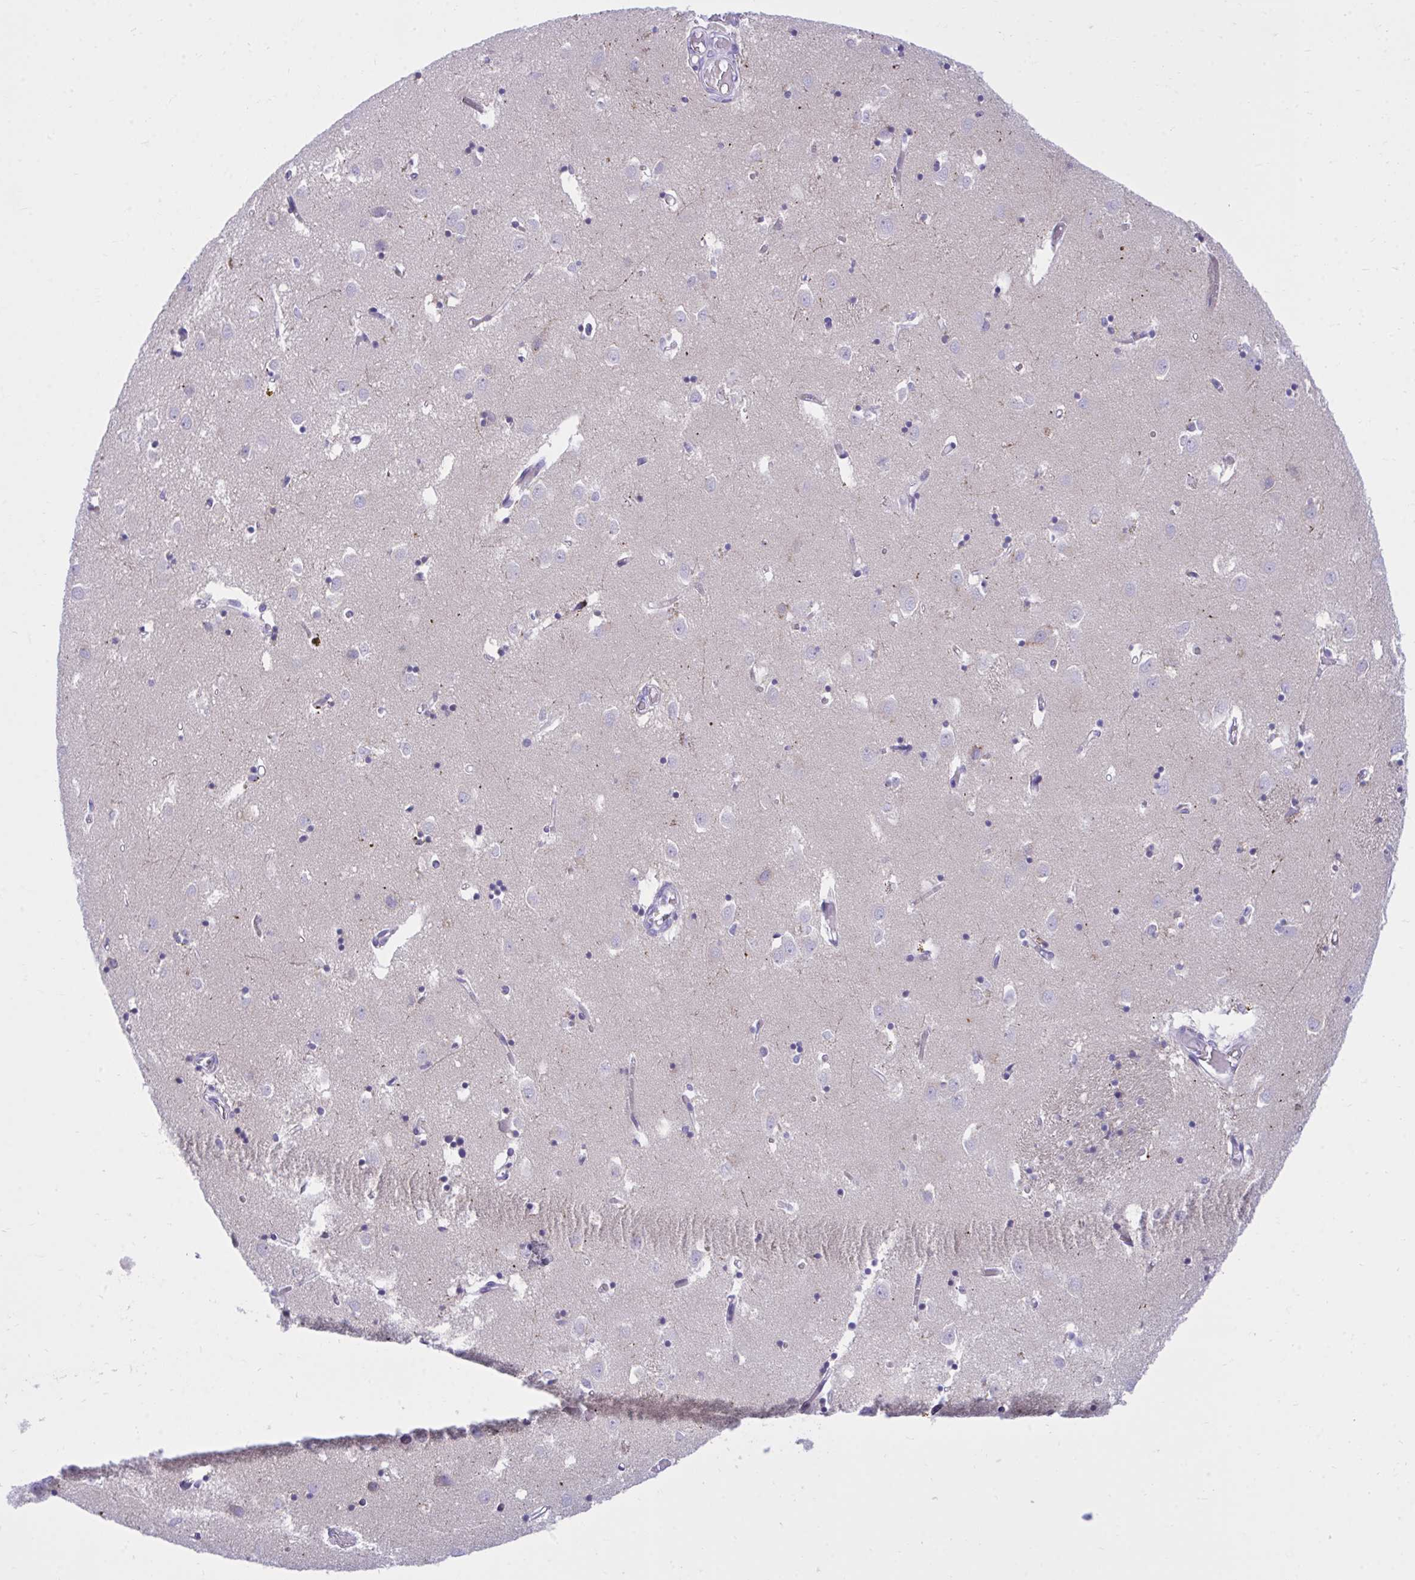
{"staining": {"intensity": "negative", "quantity": "none", "location": "none"}, "tissue": "caudate", "cell_type": "Glial cells", "image_type": "normal", "snomed": [{"axis": "morphology", "description": "Normal tissue, NOS"}, {"axis": "topography", "description": "Lateral ventricle wall"}], "caption": "A high-resolution photomicrograph shows immunohistochemistry staining of unremarkable caudate, which shows no significant positivity in glial cells. (Stains: DAB immunohistochemistry with hematoxylin counter stain, Microscopy: brightfield microscopy at high magnification).", "gene": "PLEKHH1", "patient": {"sex": "male", "age": 70}}